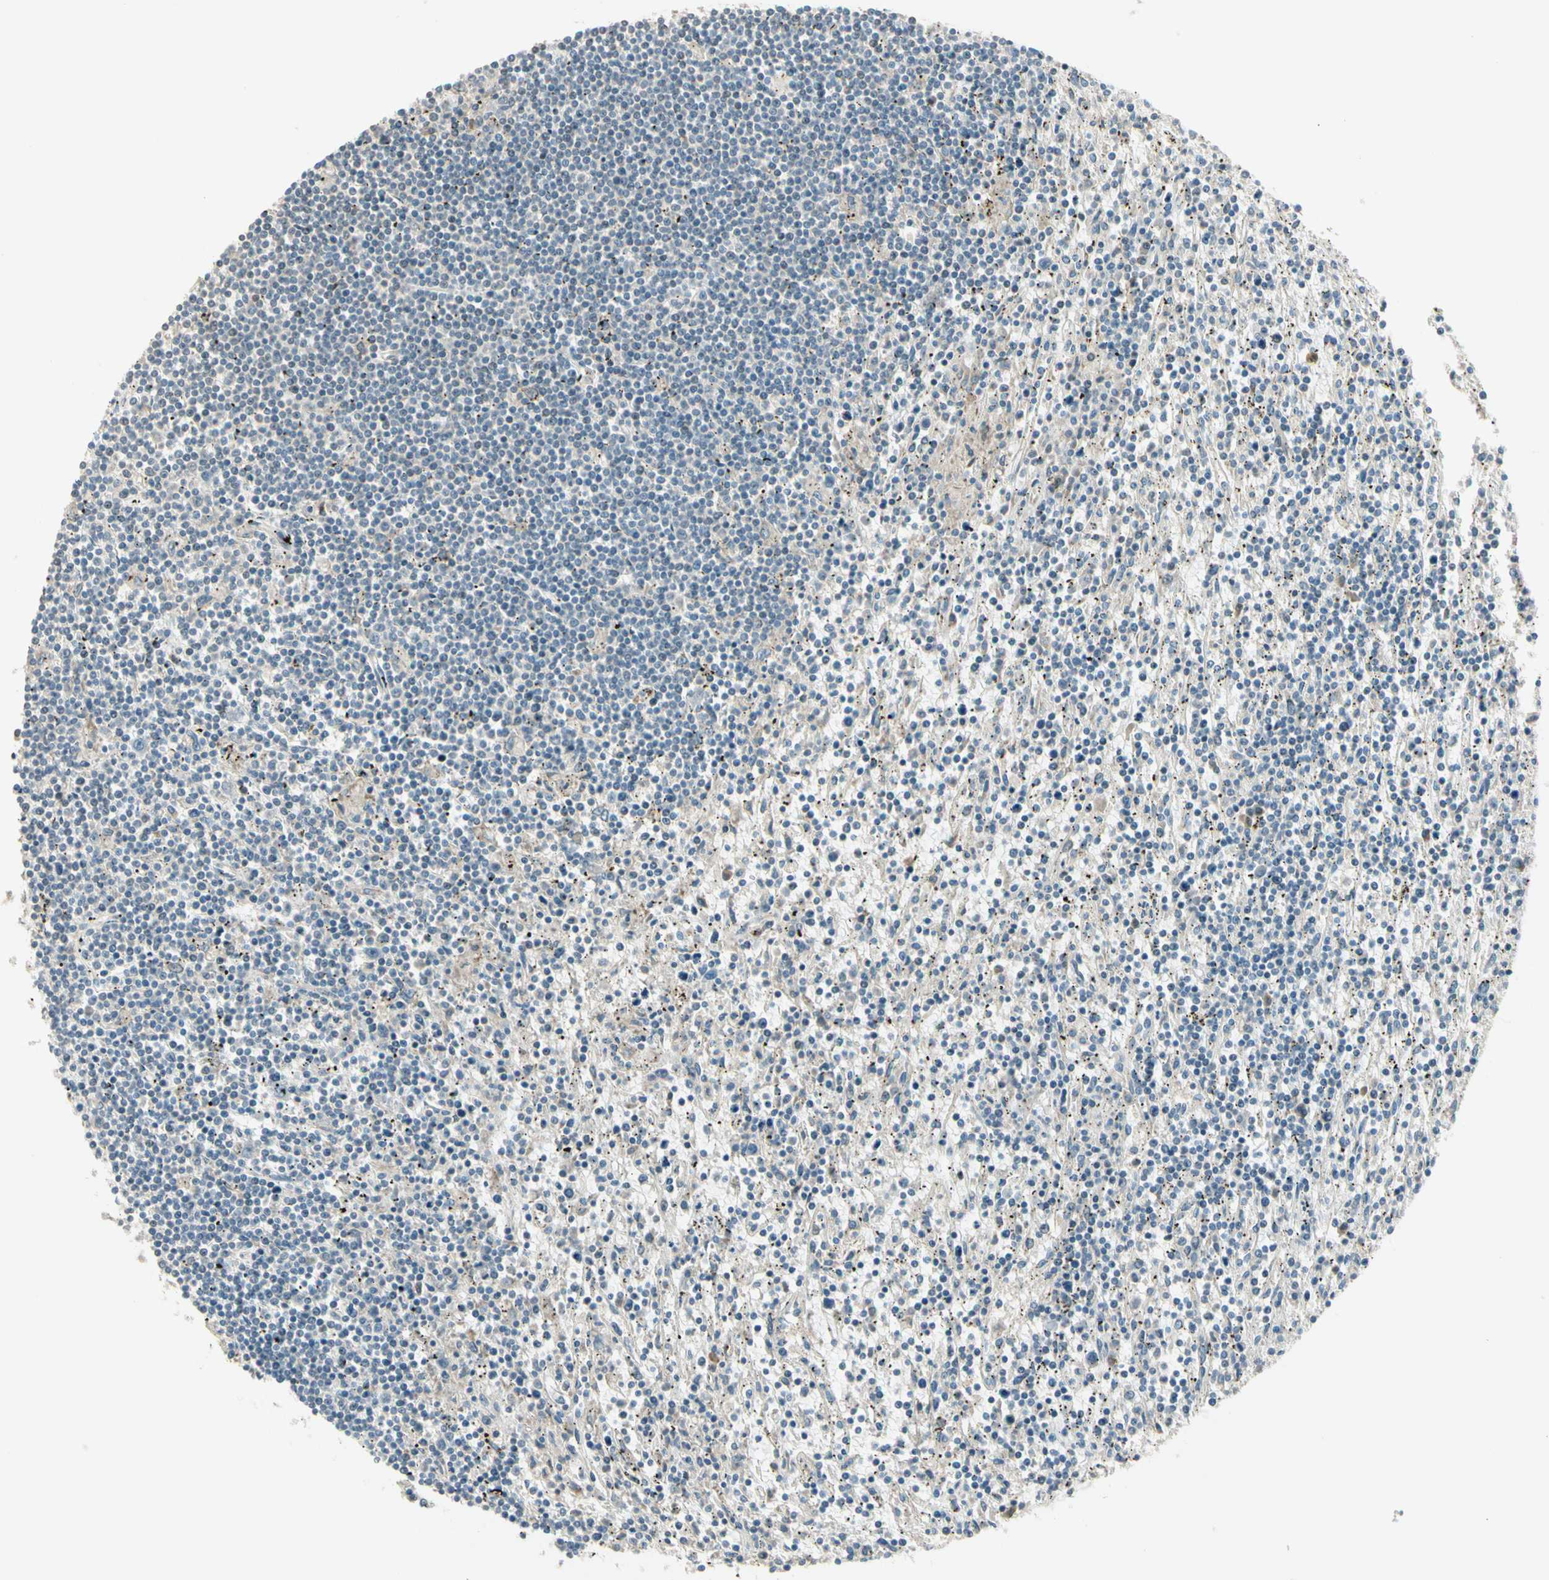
{"staining": {"intensity": "negative", "quantity": "none", "location": "none"}, "tissue": "lymphoma", "cell_type": "Tumor cells", "image_type": "cancer", "snomed": [{"axis": "morphology", "description": "Malignant lymphoma, non-Hodgkin's type, Low grade"}, {"axis": "topography", "description": "Spleen"}], "caption": "High magnification brightfield microscopy of low-grade malignant lymphoma, non-Hodgkin's type stained with DAB (brown) and counterstained with hematoxylin (blue): tumor cells show no significant staining. Brightfield microscopy of immunohistochemistry (IHC) stained with DAB (brown) and hematoxylin (blue), captured at high magnification.", "gene": "PCDHB15", "patient": {"sex": "male", "age": 76}}